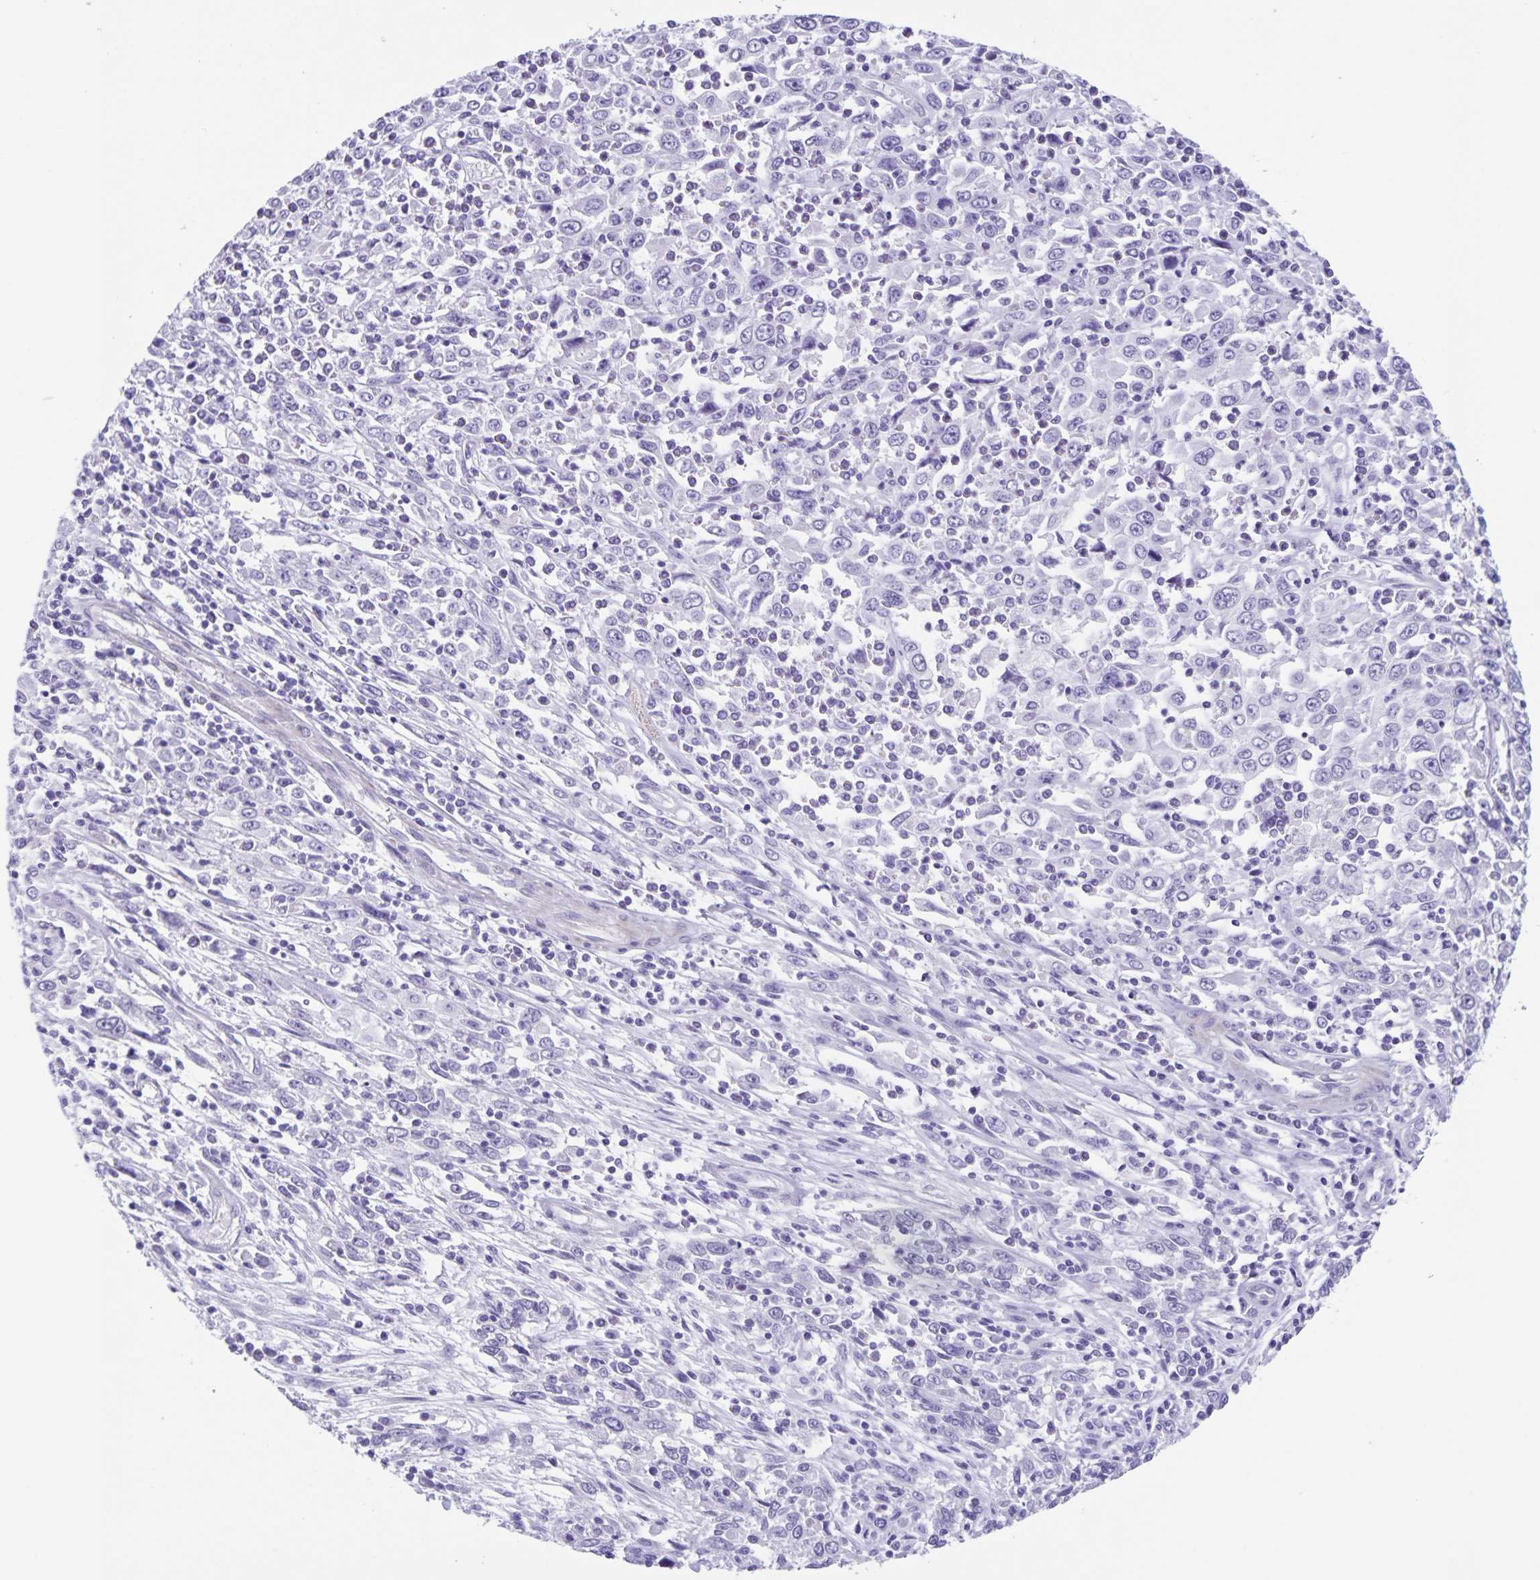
{"staining": {"intensity": "negative", "quantity": "none", "location": "none"}, "tissue": "cervical cancer", "cell_type": "Tumor cells", "image_type": "cancer", "snomed": [{"axis": "morphology", "description": "Adenocarcinoma, NOS"}, {"axis": "topography", "description": "Cervix"}], "caption": "Immunohistochemistry of cervical adenocarcinoma displays no expression in tumor cells.", "gene": "C11orf42", "patient": {"sex": "female", "age": 40}}